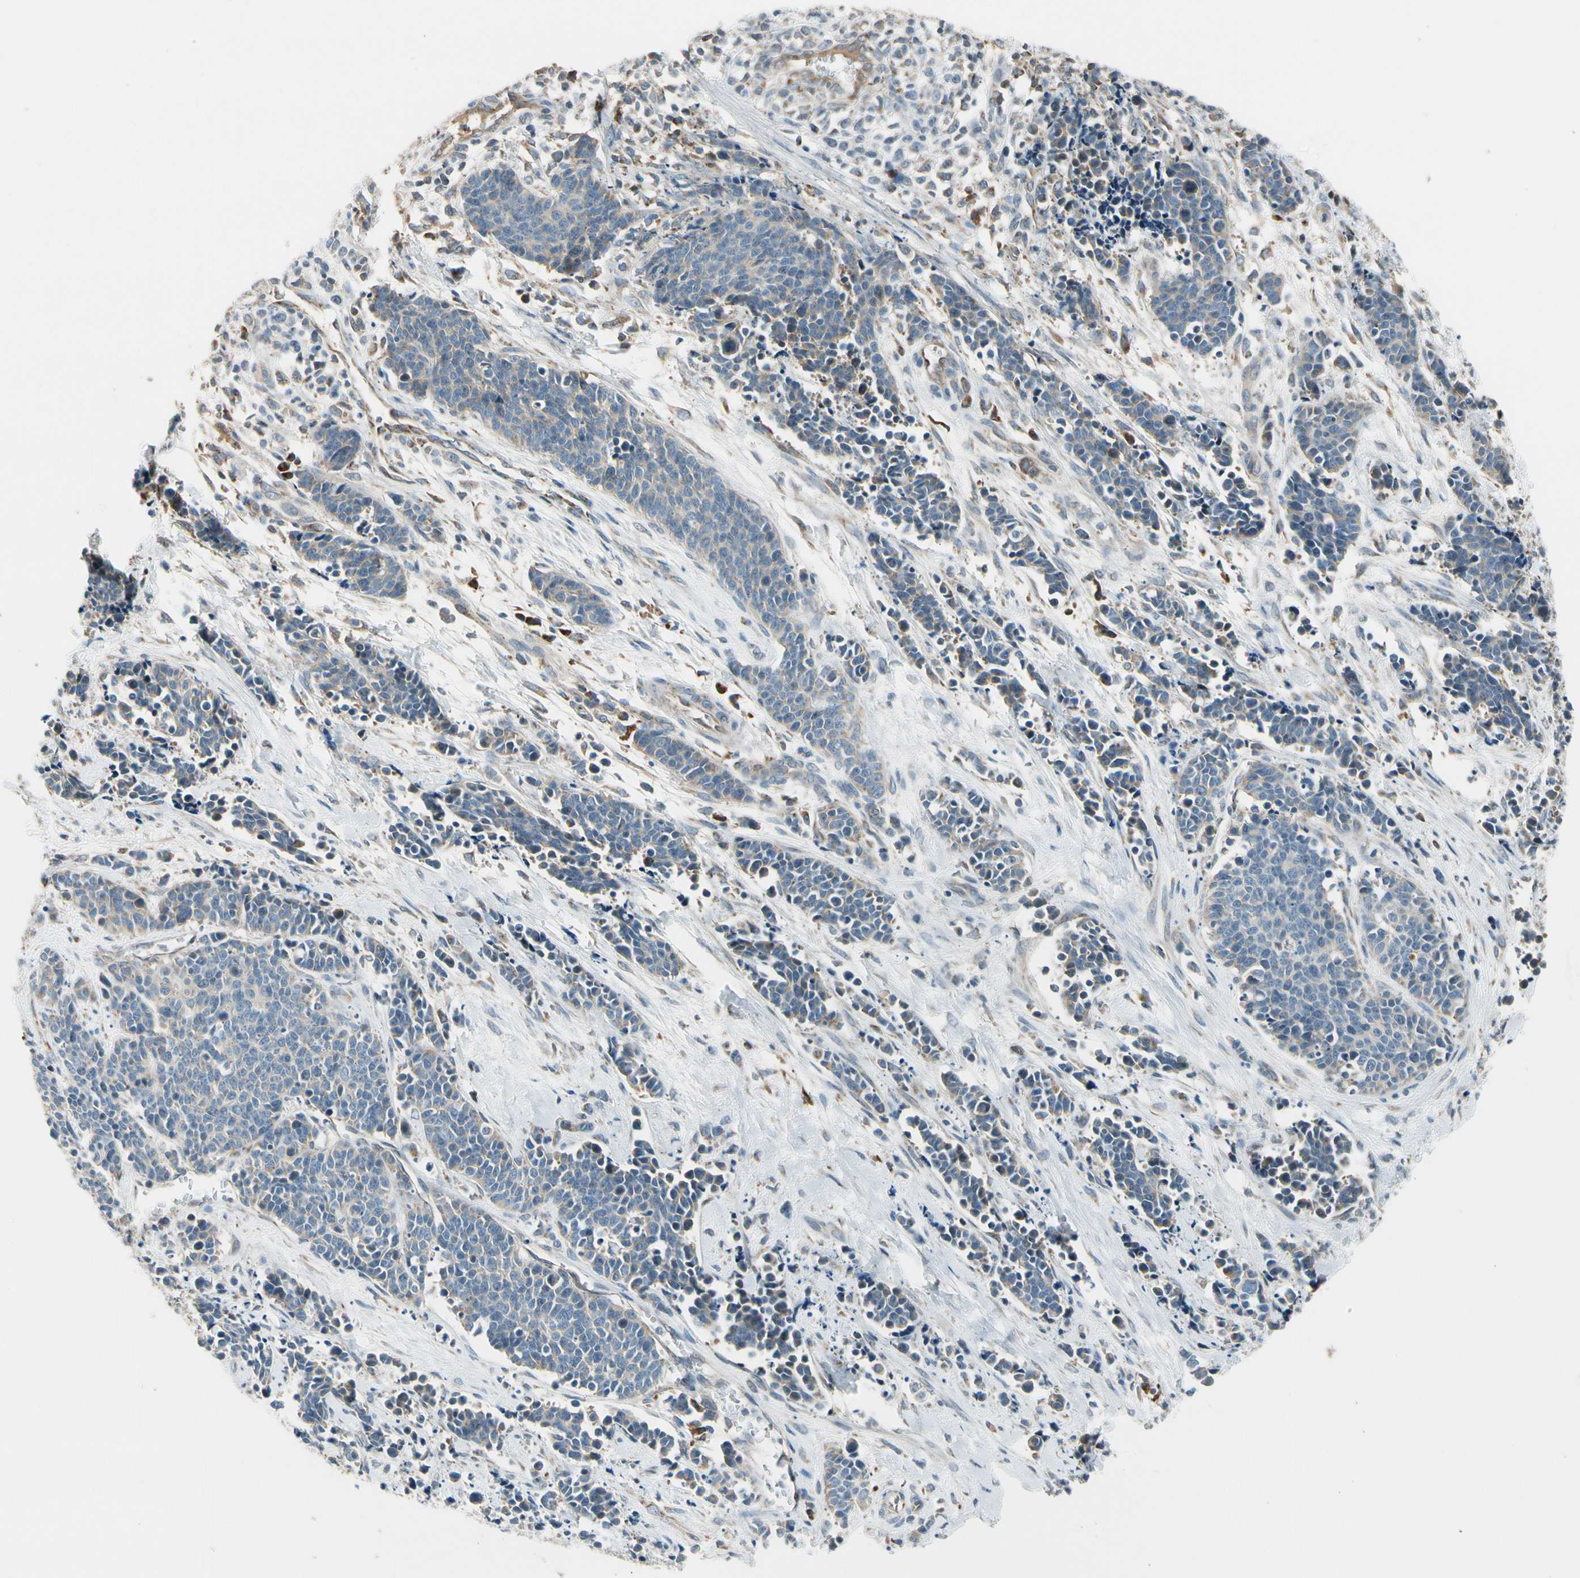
{"staining": {"intensity": "weak", "quantity": "25%-75%", "location": "cytoplasmic/membranous"}, "tissue": "cervical cancer", "cell_type": "Tumor cells", "image_type": "cancer", "snomed": [{"axis": "morphology", "description": "Squamous cell carcinoma, NOS"}, {"axis": "topography", "description": "Cervix"}], "caption": "A brown stain labels weak cytoplasmic/membranous positivity of a protein in cervical squamous cell carcinoma tumor cells.", "gene": "NPHP3", "patient": {"sex": "female", "age": 35}}